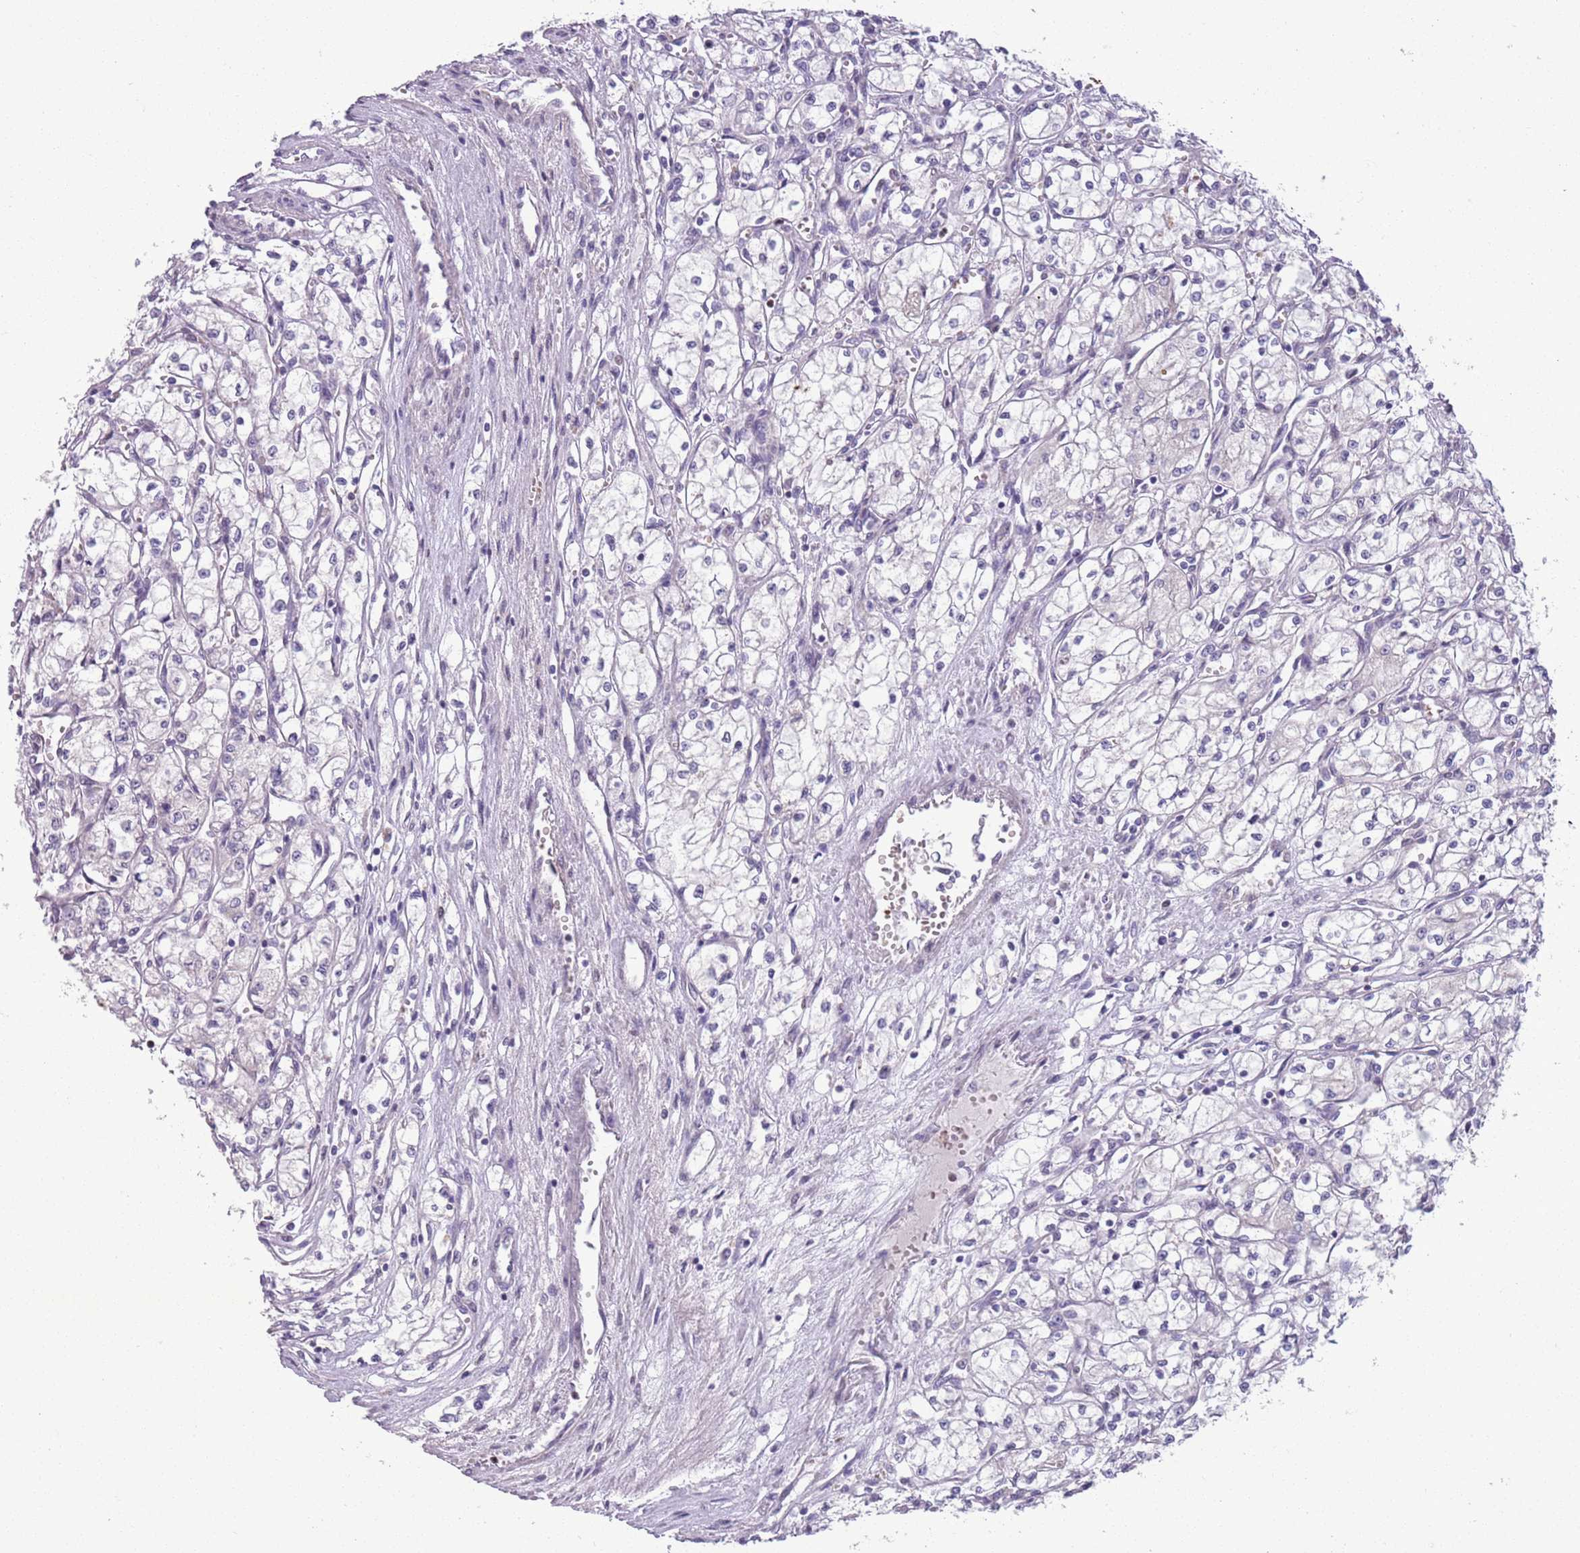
{"staining": {"intensity": "negative", "quantity": "none", "location": "none"}, "tissue": "renal cancer", "cell_type": "Tumor cells", "image_type": "cancer", "snomed": [{"axis": "morphology", "description": "Adenocarcinoma, NOS"}, {"axis": "topography", "description": "Kidney"}], "caption": "A high-resolution micrograph shows immunohistochemistry staining of renal cancer (adenocarcinoma), which shows no significant expression in tumor cells.", "gene": "ADCY7", "patient": {"sex": "male", "age": 59}}